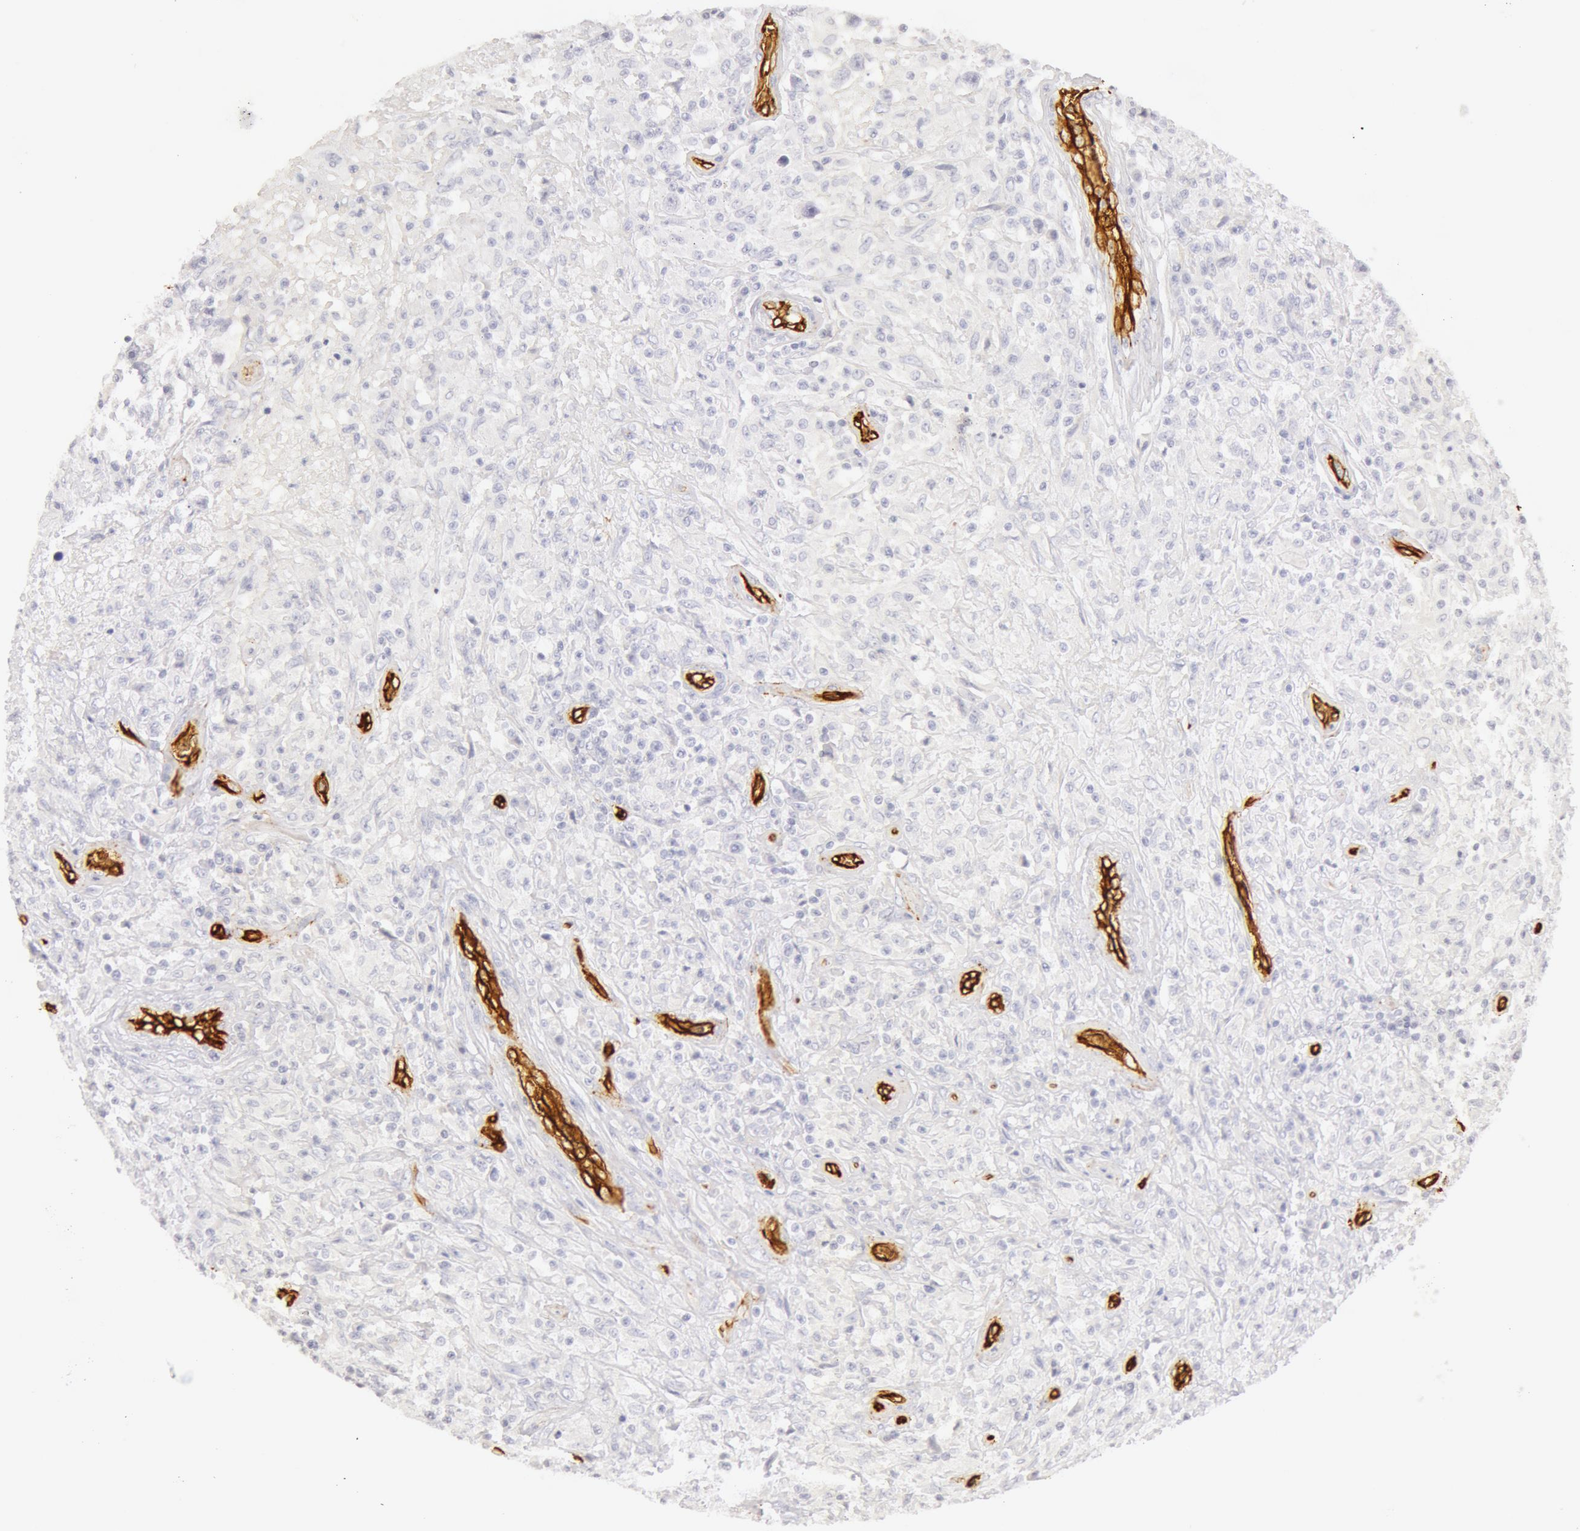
{"staining": {"intensity": "negative", "quantity": "none", "location": "none"}, "tissue": "testis cancer", "cell_type": "Tumor cells", "image_type": "cancer", "snomed": [{"axis": "morphology", "description": "Seminoma, NOS"}, {"axis": "topography", "description": "Testis"}], "caption": "IHC micrograph of neoplastic tissue: human testis cancer (seminoma) stained with DAB reveals no significant protein positivity in tumor cells.", "gene": "AQP1", "patient": {"sex": "male", "age": 34}}